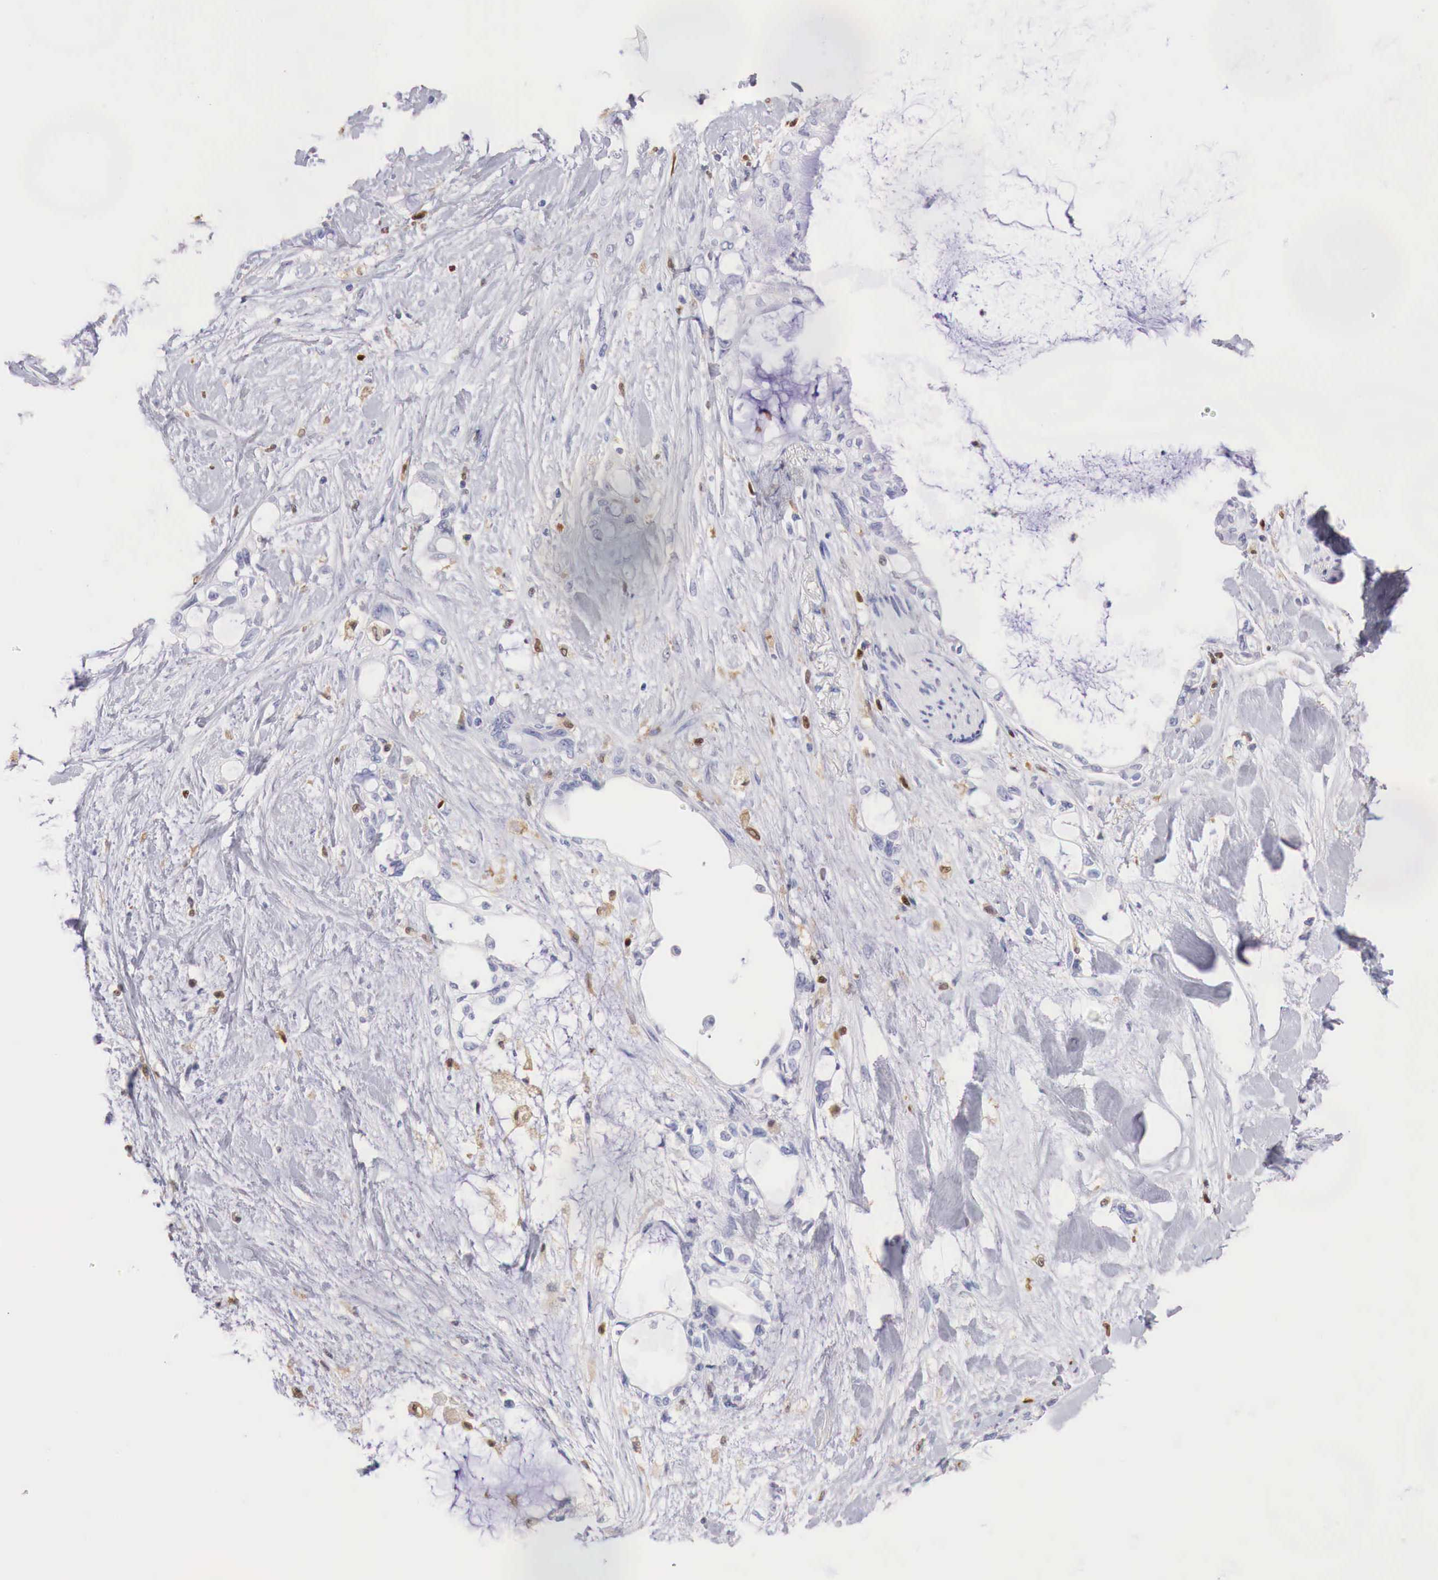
{"staining": {"intensity": "negative", "quantity": "none", "location": "none"}, "tissue": "pancreatic cancer", "cell_type": "Tumor cells", "image_type": "cancer", "snomed": [{"axis": "morphology", "description": "Adenocarcinoma, NOS"}, {"axis": "topography", "description": "Pancreas"}], "caption": "DAB immunohistochemical staining of pancreatic adenocarcinoma shows no significant expression in tumor cells. (DAB (3,3'-diaminobenzidine) immunohistochemistry (IHC) visualized using brightfield microscopy, high magnification).", "gene": "RENBP", "patient": {"sex": "female", "age": 70}}